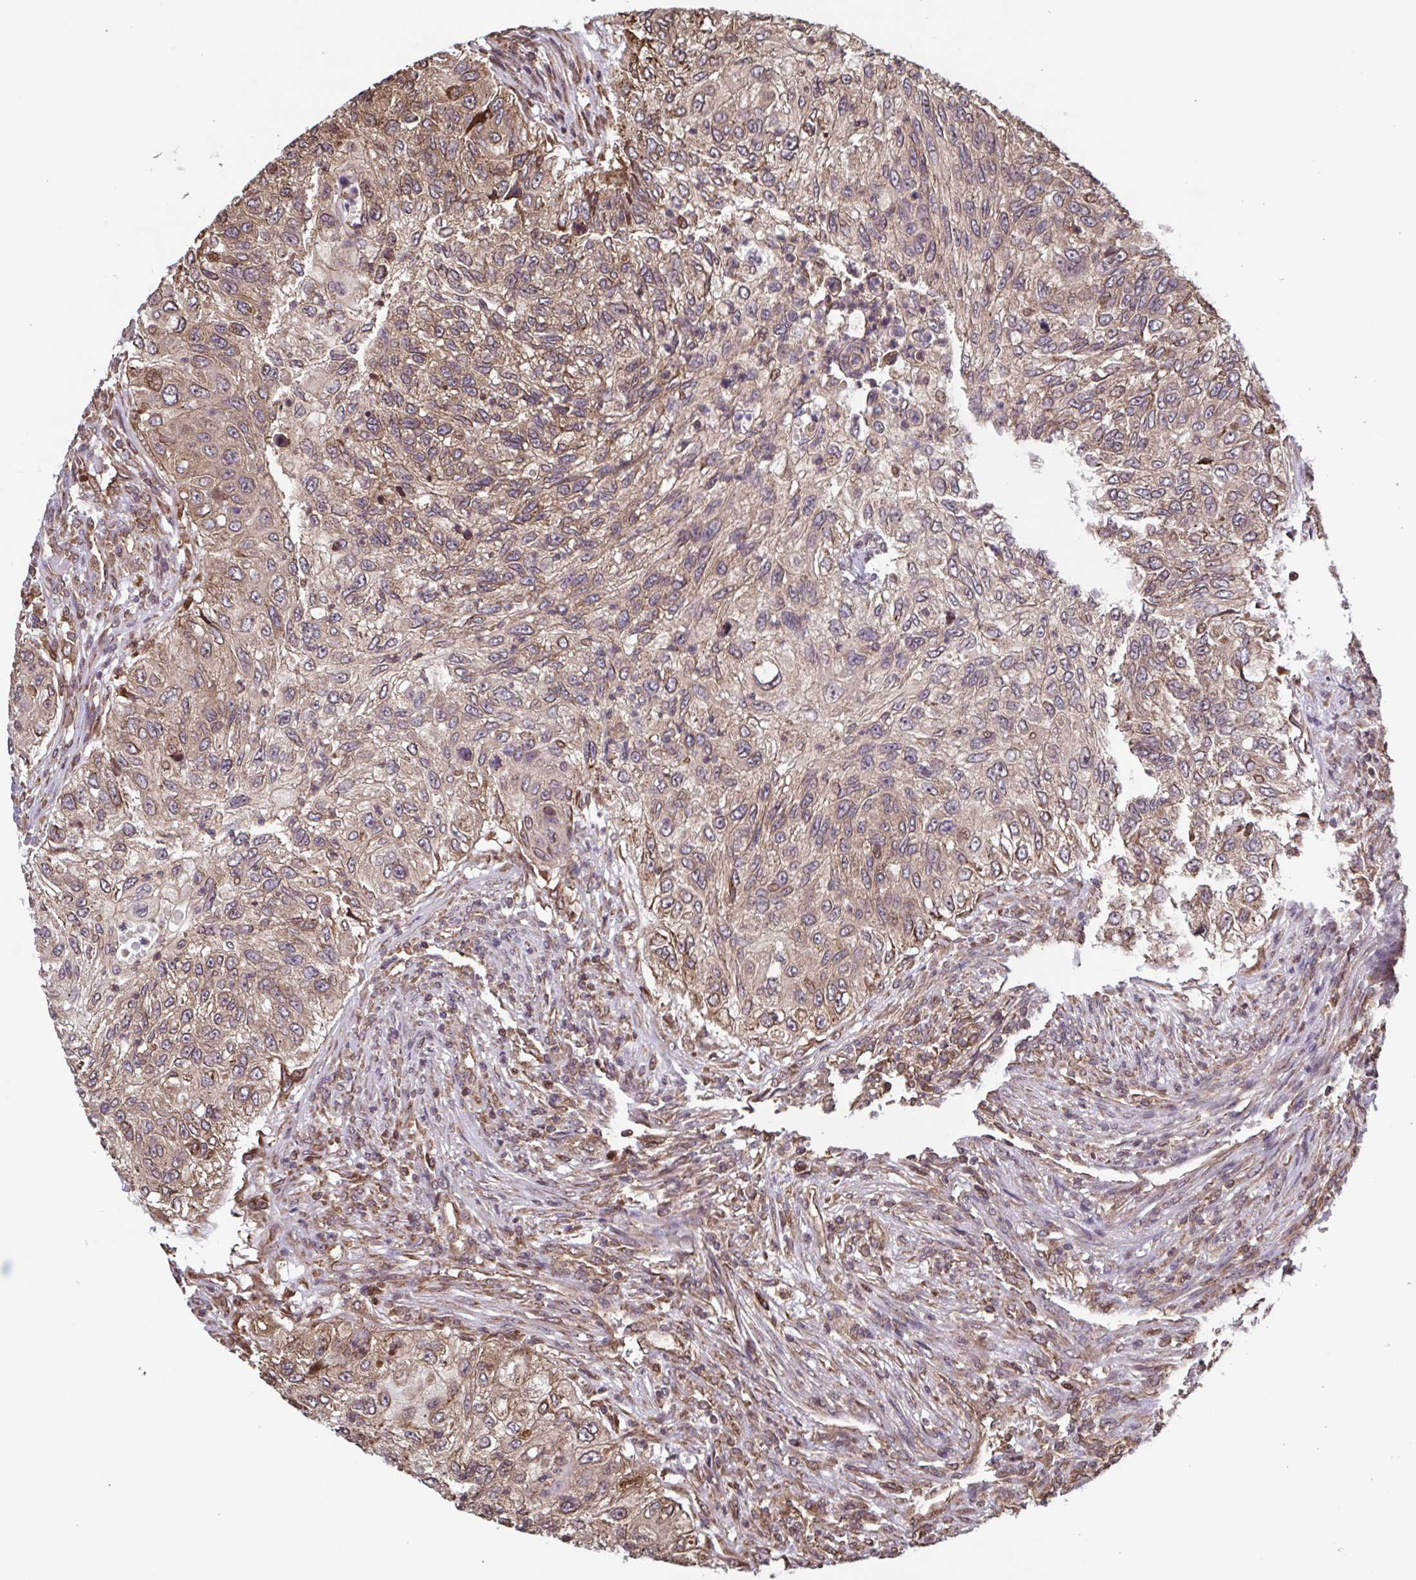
{"staining": {"intensity": "weak", "quantity": ">75%", "location": "cytoplasmic/membranous"}, "tissue": "urothelial cancer", "cell_type": "Tumor cells", "image_type": "cancer", "snomed": [{"axis": "morphology", "description": "Urothelial carcinoma, High grade"}, {"axis": "topography", "description": "Urinary bladder"}], "caption": "Urothelial carcinoma (high-grade) stained with DAB (3,3'-diaminobenzidine) immunohistochemistry (IHC) displays low levels of weak cytoplasmic/membranous staining in approximately >75% of tumor cells. (brown staining indicates protein expression, while blue staining denotes nuclei).", "gene": "SEC63", "patient": {"sex": "female", "age": 60}}